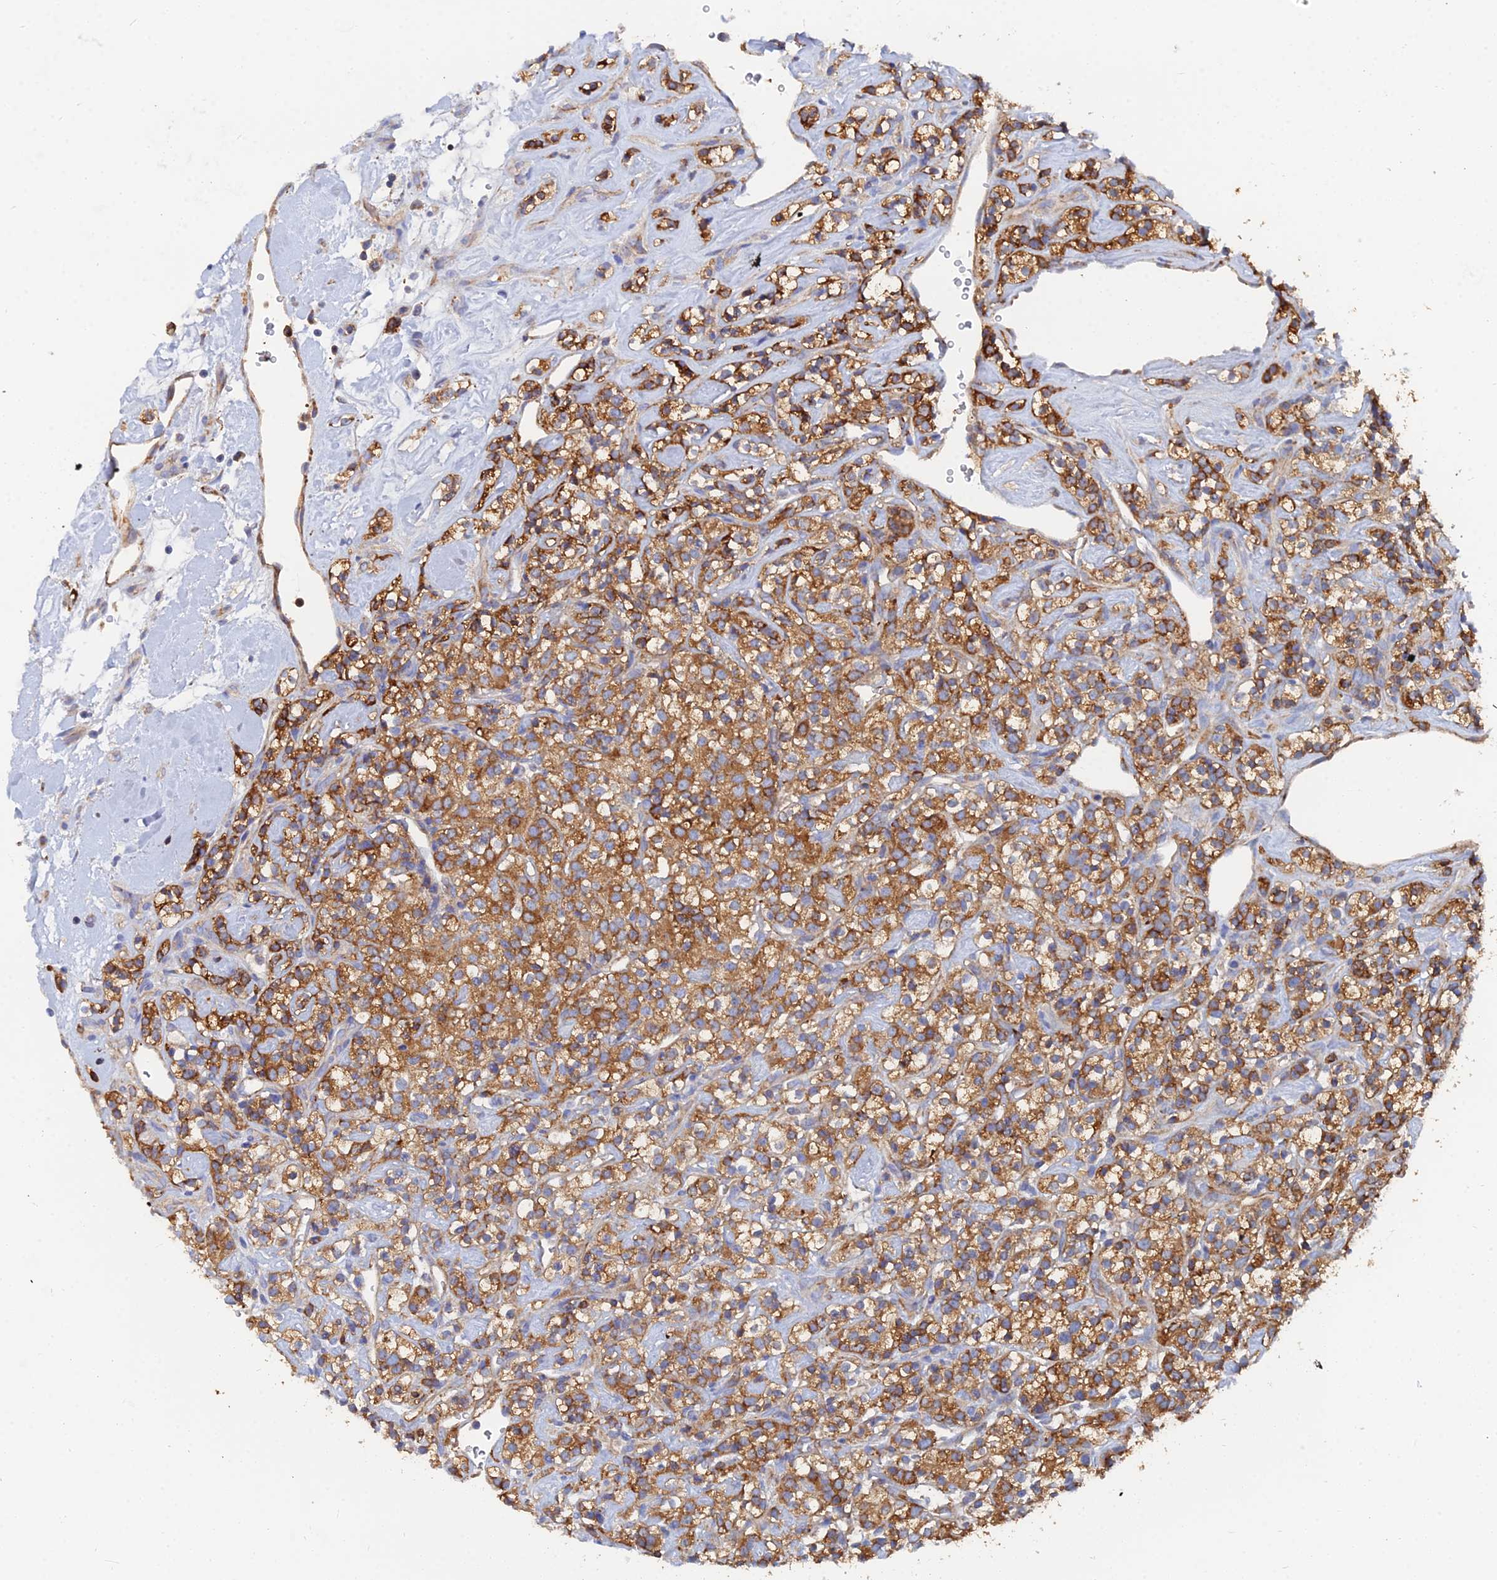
{"staining": {"intensity": "moderate", "quantity": ">75%", "location": "cytoplasmic/membranous"}, "tissue": "renal cancer", "cell_type": "Tumor cells", "image_type": "cancer", "snomed": [{"axis": "morphology", "description": "Adenocarcinoma, NOS"}, {"axis": "topography", "description": "Kidney"}], "caption": "Human renal cancer (adenocarcinoma) stained with a brown dye exhibits moderate cytoplasmic/membranous positive expression in approximately >75% of tumor cells.", "gene": "GPR42", "patient": {"sex": "male", "age": 77}}